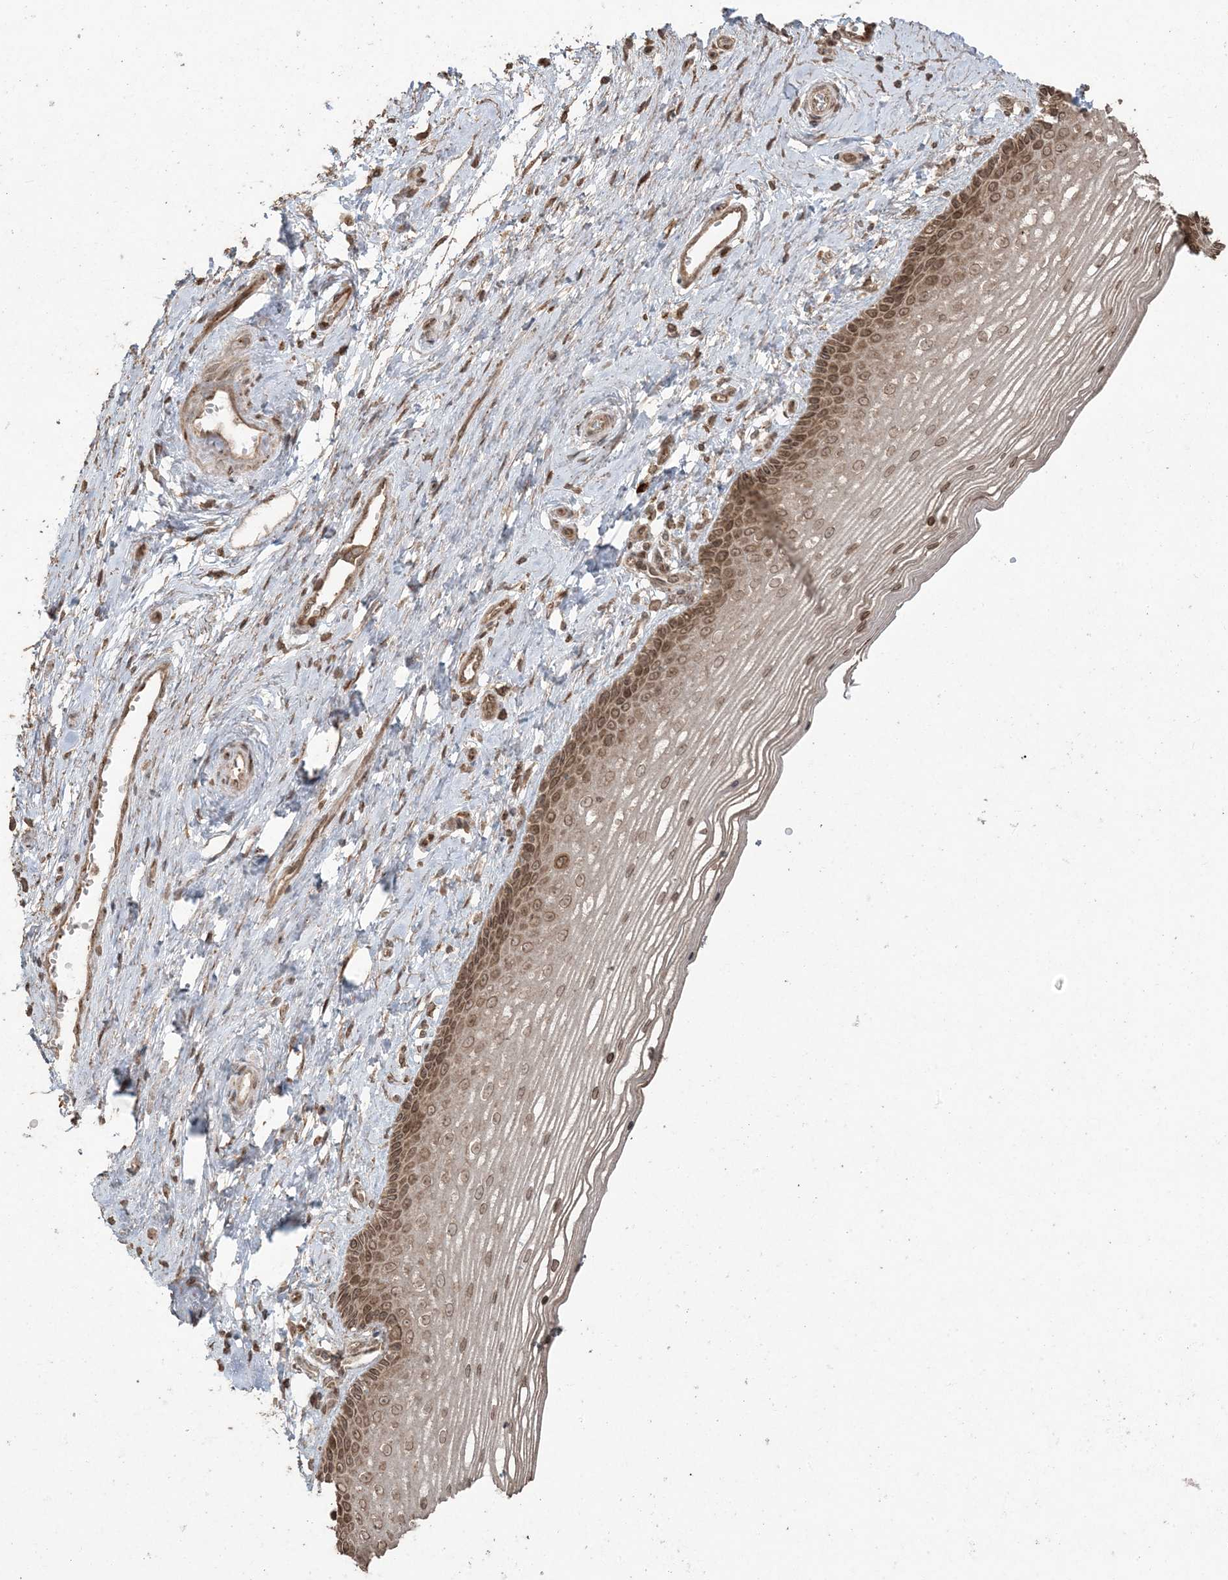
{"staining": {"intensity": "moderate", "quantity": ">75%", "location": "cytoplasmic/membranous,nuclear"}, "tissue": "vagina", "cell_type": "Squamous epithelial cells", "image_type": "normal", "snomed": [{"axis": "morphology", "description": "Normal tissue, NOS"}, {"axis": "topography", "description": "Vagina"}], "caption": "Immunohistochemistry (IHC) photomicrograph of unremarkable vagina: vagina stained using IHC exhibits medium levels of moderate protein expression localized specifically in the cytoplasmic/membranous,nuclear of squamous epithelial cells, appearing as a cytoplasmic/membranous,nuclear brown color.", "gene": "DDX19B", "patient": {"sex": "female", "age": 46}}